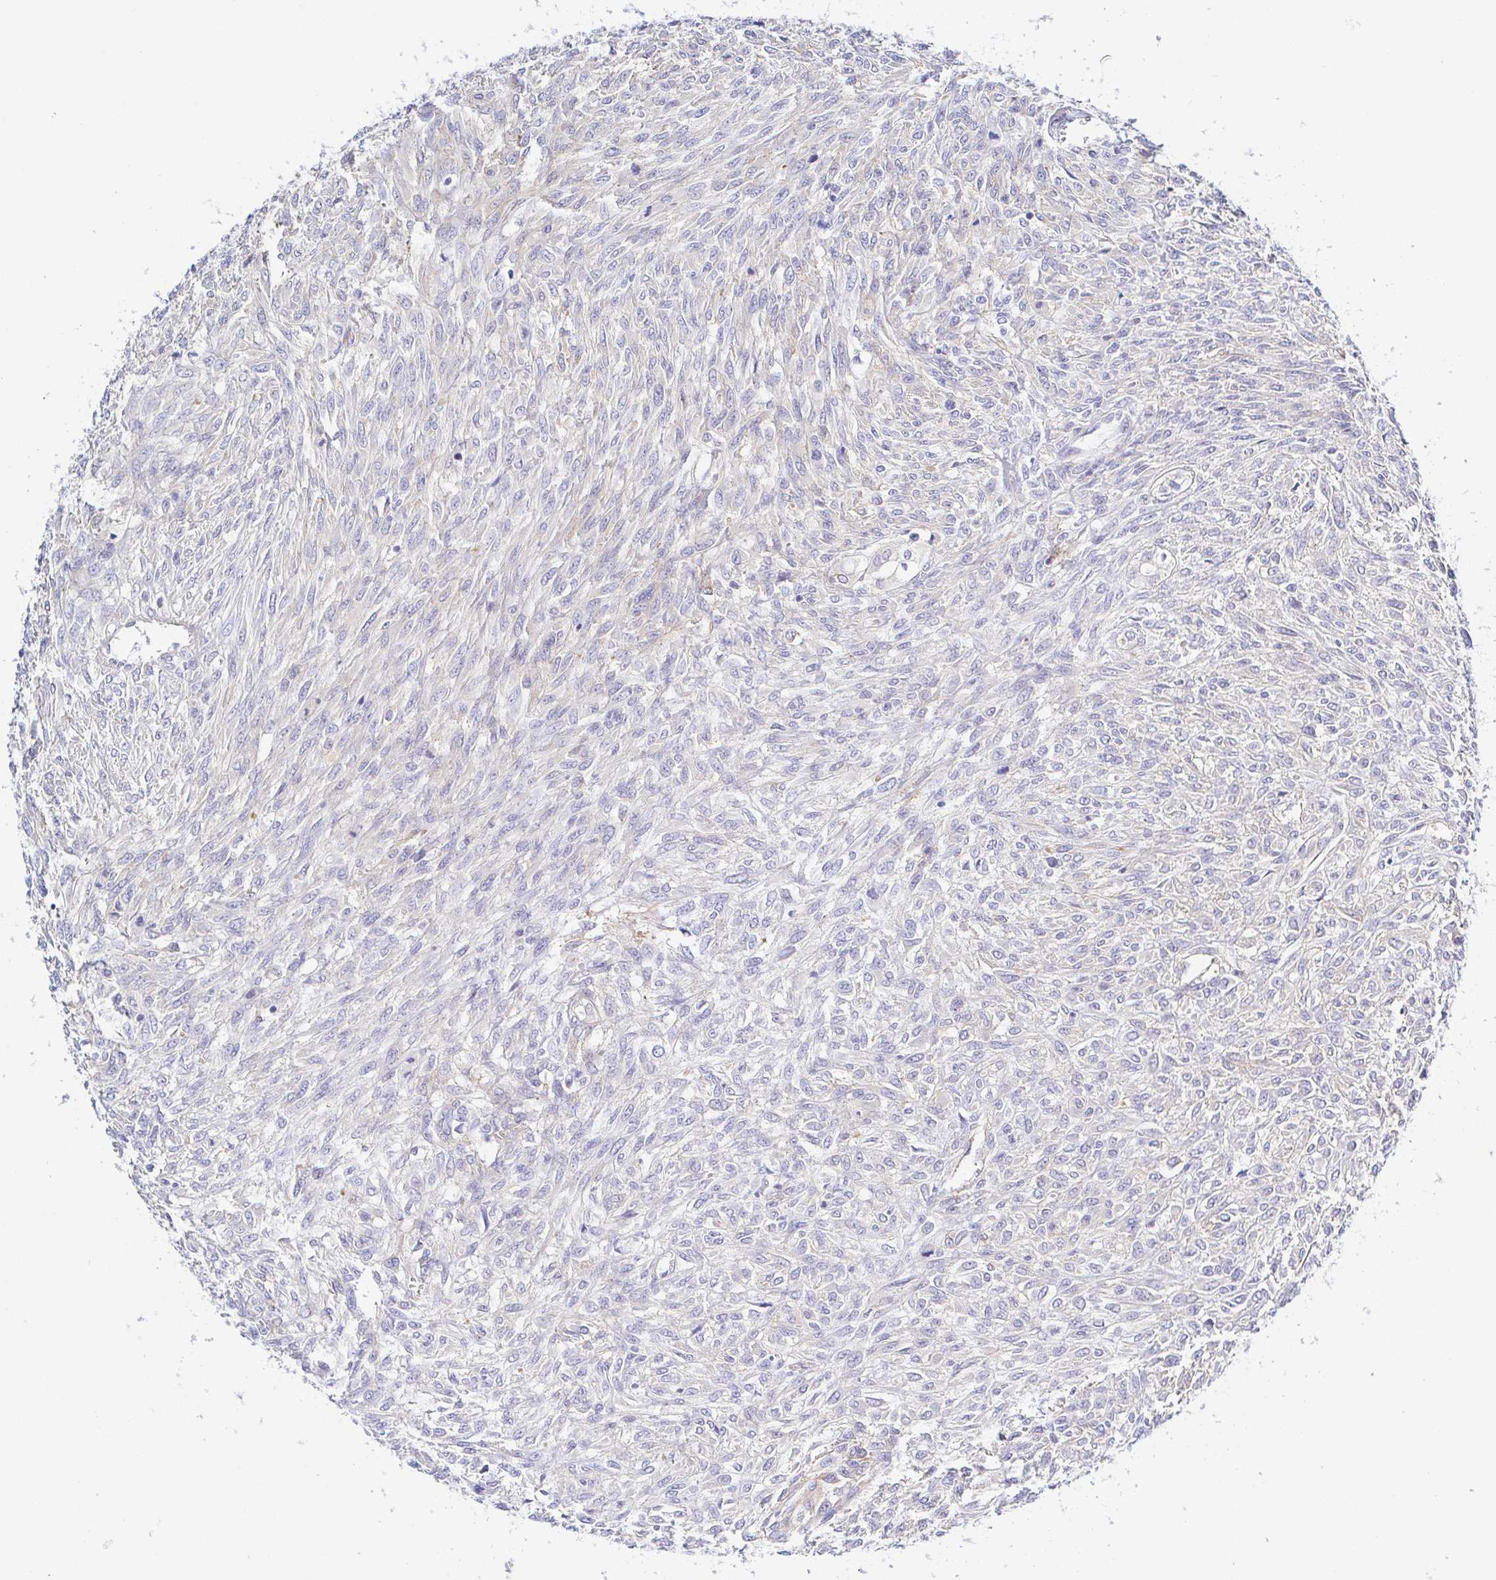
{"staining": {"intensity": "negative", "quantity": "none", "location": "none"}, "tissue": "renal cancer", "cell_type": "Tumor cells", "image_type": "cancer", "snomed": [{"axis": "morphology", "description": "Adenocarcinoma, NOS"}, {"axis": "topography", "description": "Kidney"}], "caption": "DAB immunohistochemical staining of adenocarcinoma (renal) reveals no significant expression in tumor cells.", "gene": "ARL4D", "patient": {"sex": "male", "age": 58}}